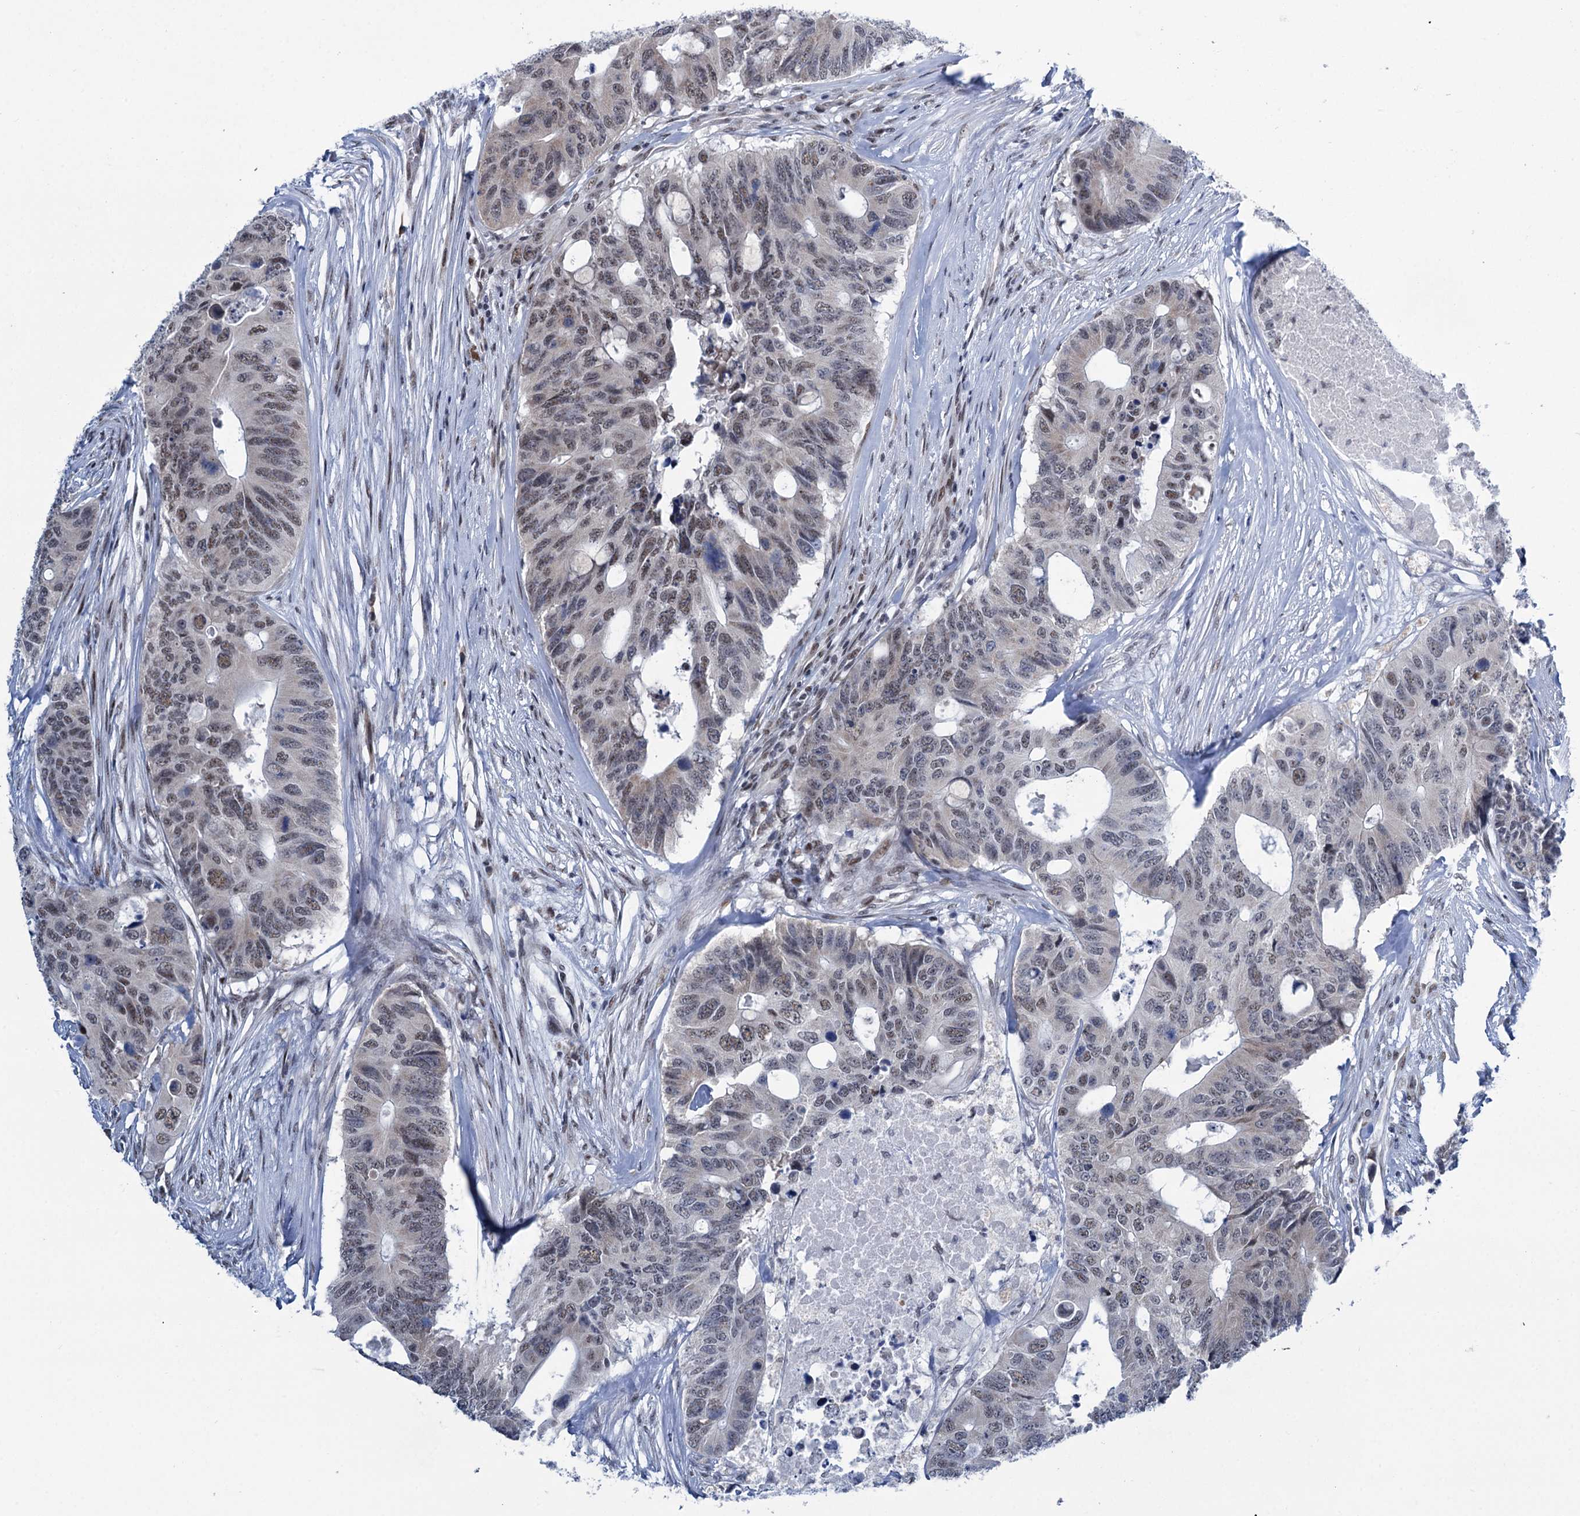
{"staining": {"intensity": "moderate", "quantity": "25%-75%", "location": "nuclear"}, "tissue": "colorectal cancer", "cell_type": "Tumor cells", "image_type": "cancer", "snomed": [{"axis": "morphology", "description": "Adenocarcinoma, NOS"}, {"axis": "topography", "description": "Colon"}], "caption": "An immunohistochemistry image of tumor tissue is shown. Protein staining in brown shows moderate nuclear positivity in colorectal adenocarcinoma within tumor cells.", "gene": "SREK1", "patient": {"sex": "male", "age": 71}}